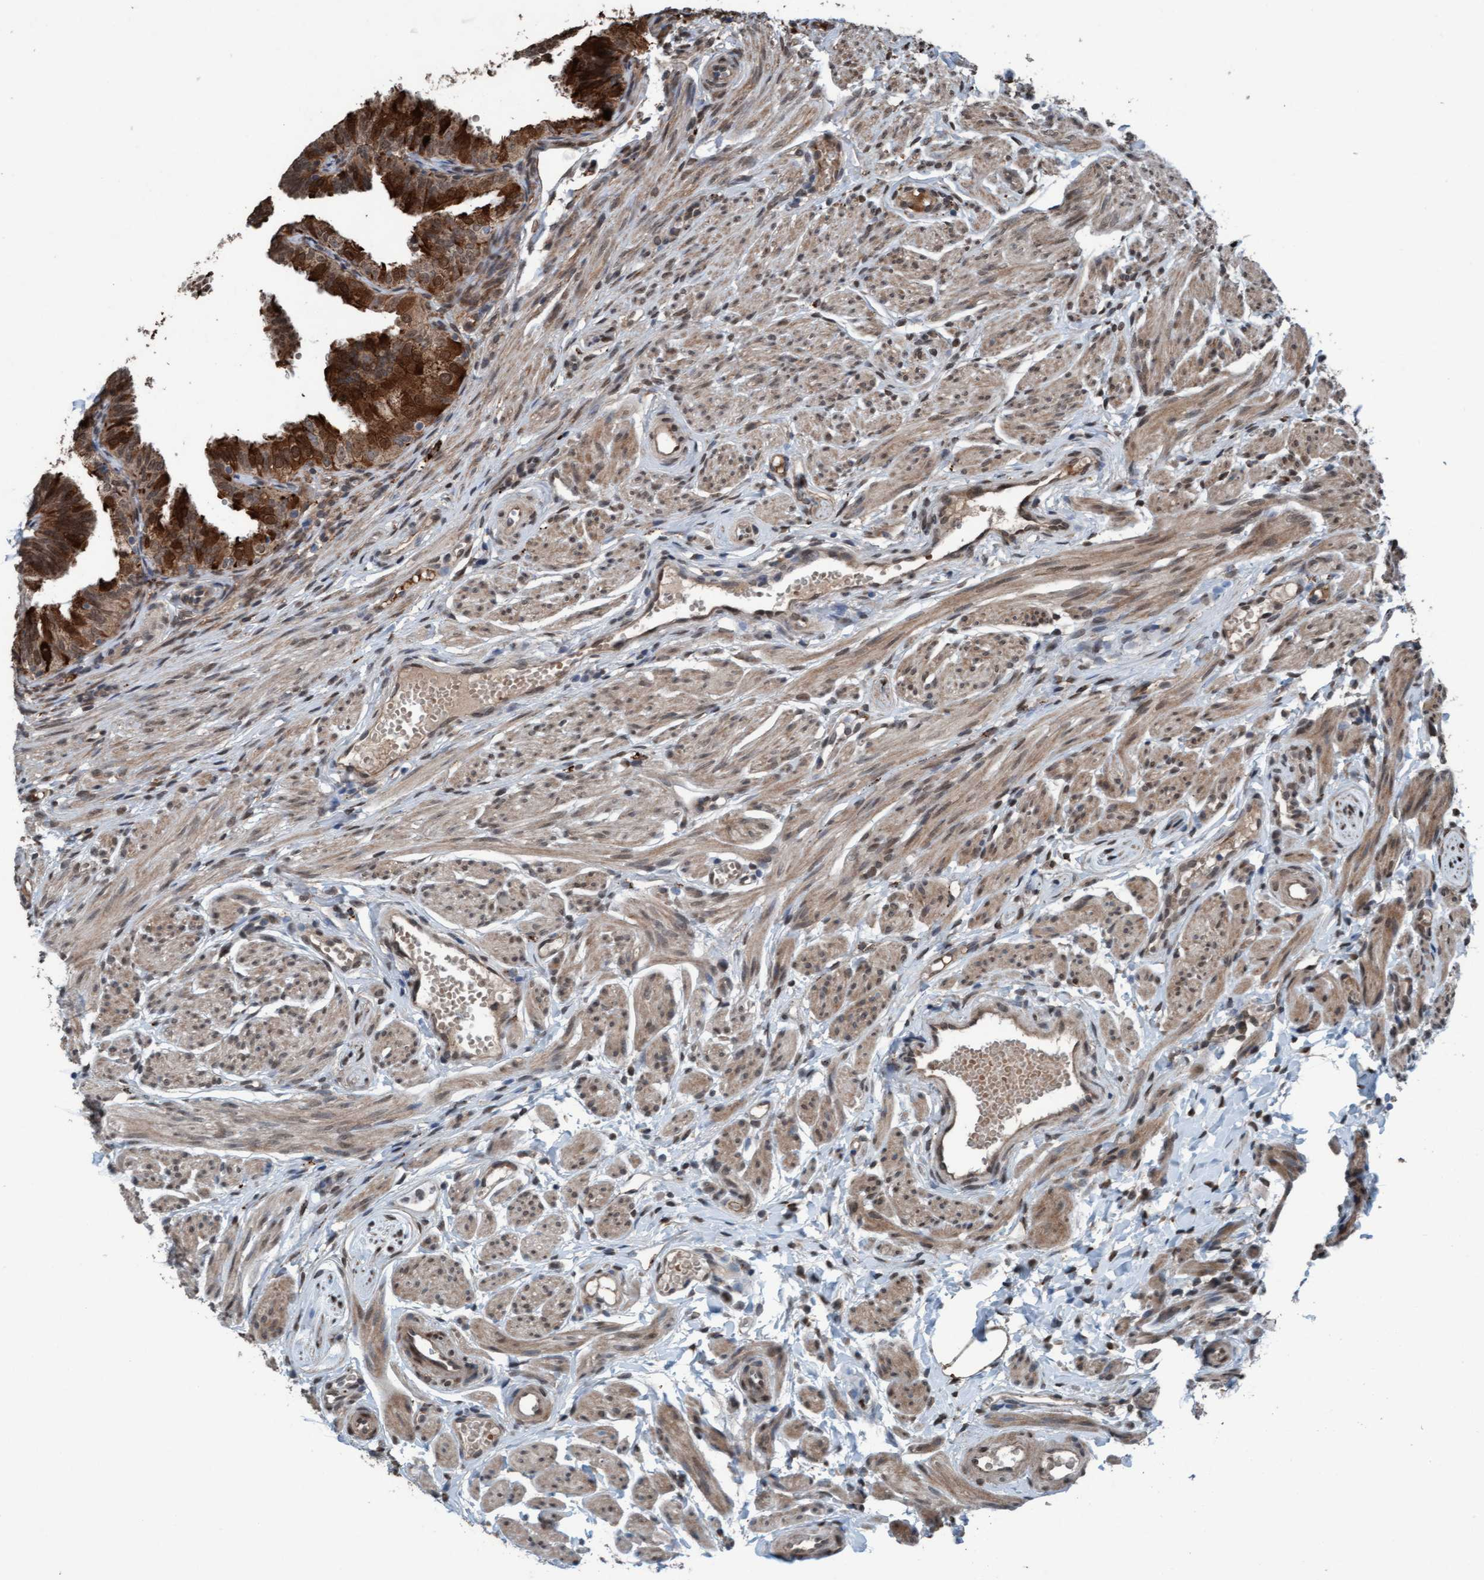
{"staining": {"intensity": "strong", "quantity": ">75%", "location": "cytoplasmic/membranous"}, "tissue": "fallopian tube", "cell_type": "Glandular cells", "image_type": "normal", "snomed": [{"axis": "morphology", "description": "Normal tissue, NOS"}, {"axis": "topography", "description": "Fallopian tube"}], "caption": "IHC (DAB (3,3'-diaminobenzidine)) staining of normal human fallopian tube shows strong cytoplasmic/membranous protein staining in about >75% of glandular cells.", "gene": "PLXNB2", "patient": {"sex": "female", "age": 35}}